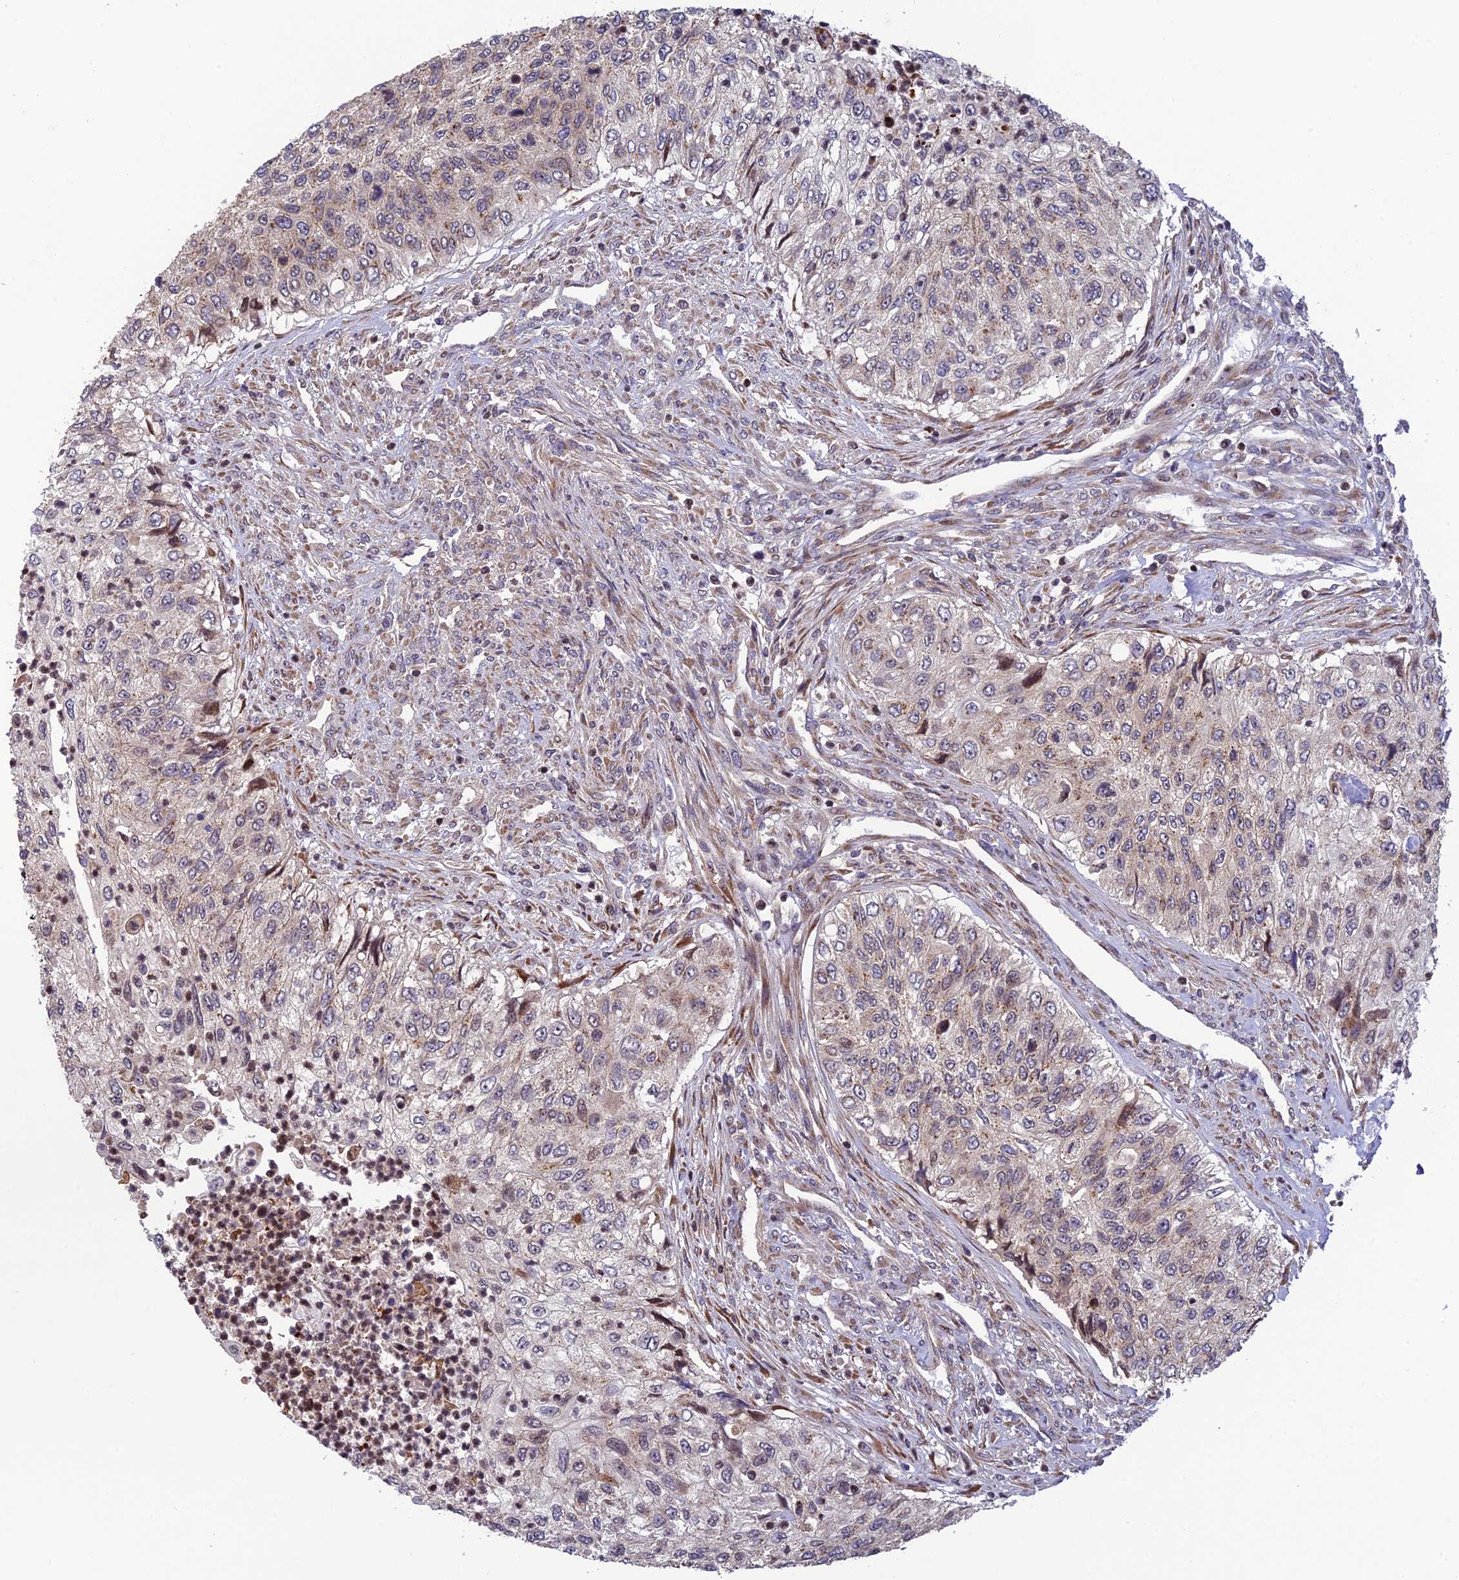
{"staining": {"intensity": "weak", "quantity": "25%-75%", "location": "cytoplasmic/membranous,nuclear"}, "tissue": "urothelial cancer", "cell_type": "Tumor cells", "image_type": "cancer", "snomed": [{"axis": "morphology", "description": "Urothelial carcinoma, High grade"}, {"axis": "topography", "description": "Urinary bladder"}], "caption": "Immunohistochemical staining of urothelial carcinoma (high-grade) shows low levels of weak cytoplasmic/membranous and nuclear expression in about 25%-75% of tumor cells.", "gene": "SMIM7", "patient": {"sex": "female", "age": 60}}